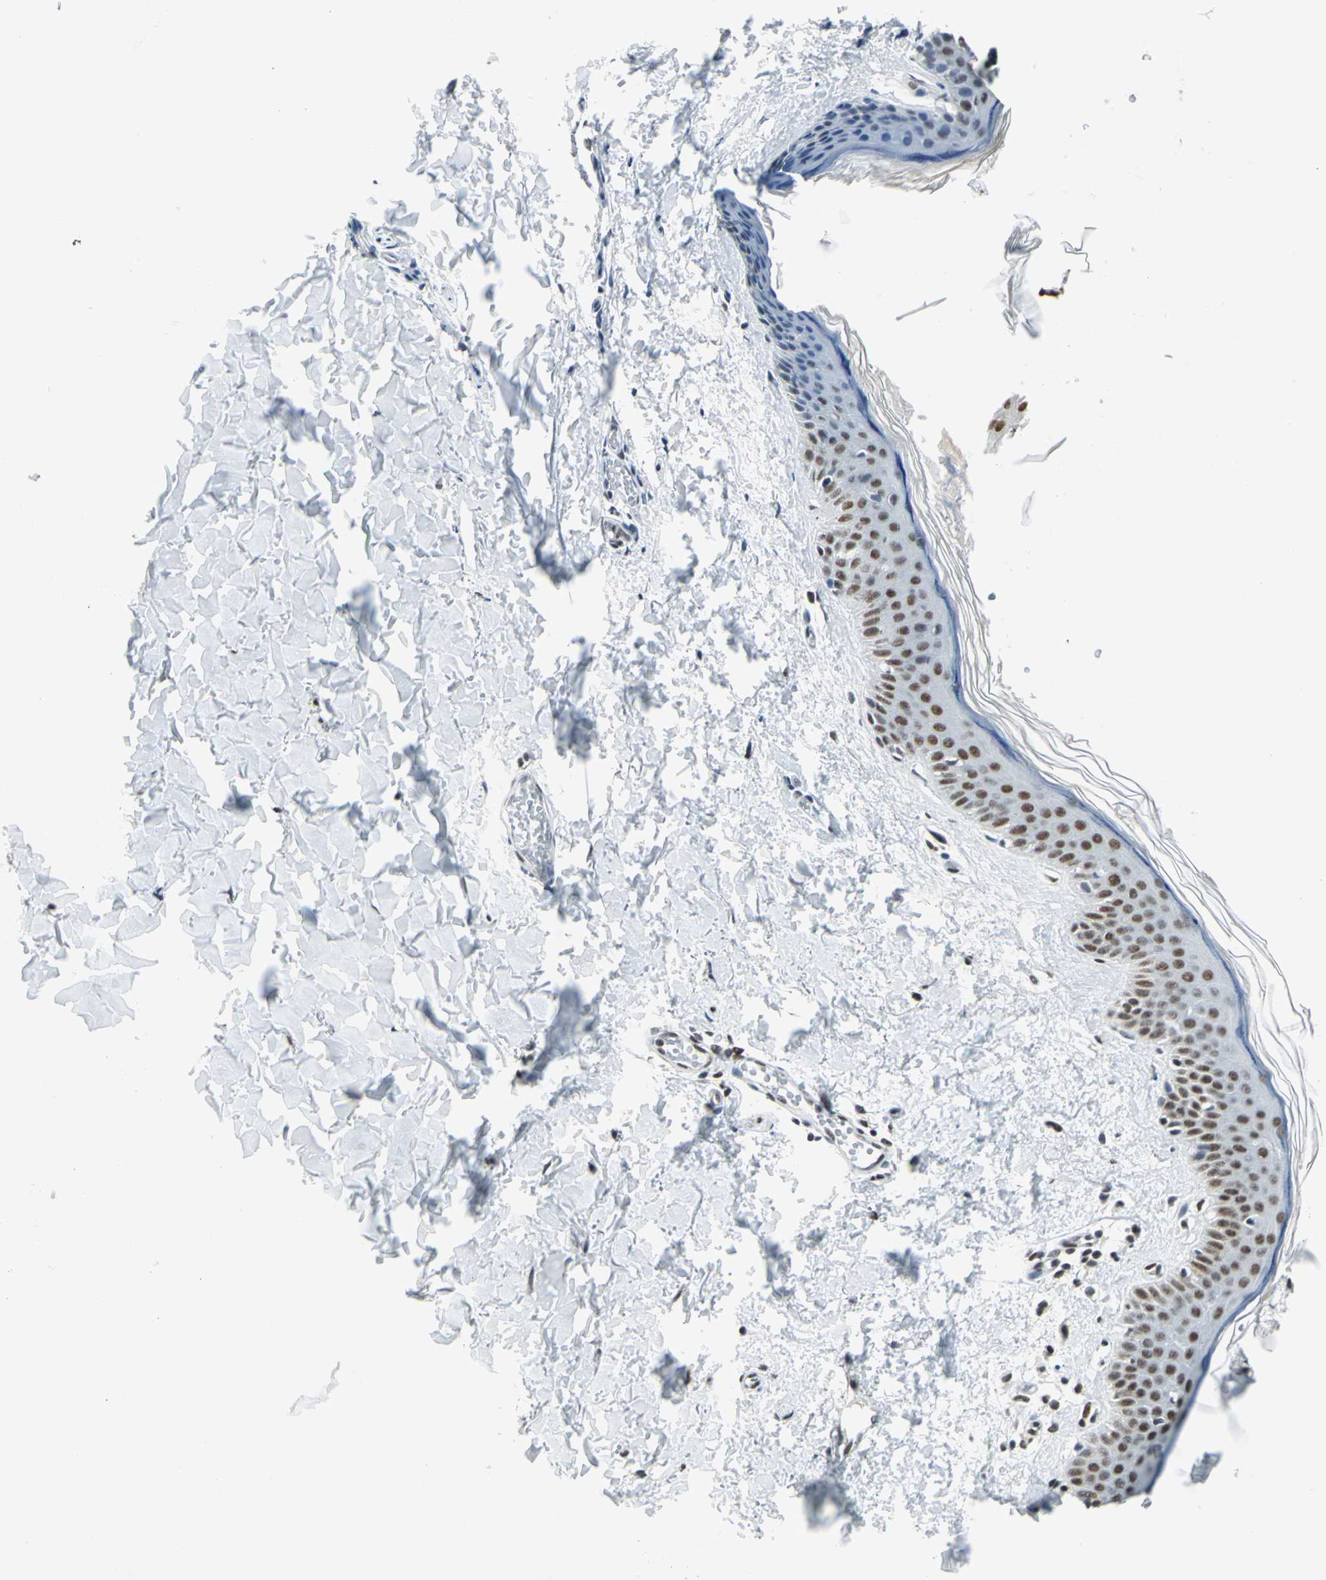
{"staining": {"intensity": "strong", "quantity": ">75%", "location": "nuclear"}, "tissue": "skin", "cell_type": "Fibroblasts", "image_type": "normal", "snomed": [{"axis": "morphology", "description": "Normal tissue, NOS"}, {"axis": "topography", "description": "Skin"}], "caption": "Immunohistochemical staining of benign skin demonstrates high levels of strong nuclear positivity in about >75% of fibroblasts.", "gene": "ADNP", "patient": {"sex": "female", "age": 56}}